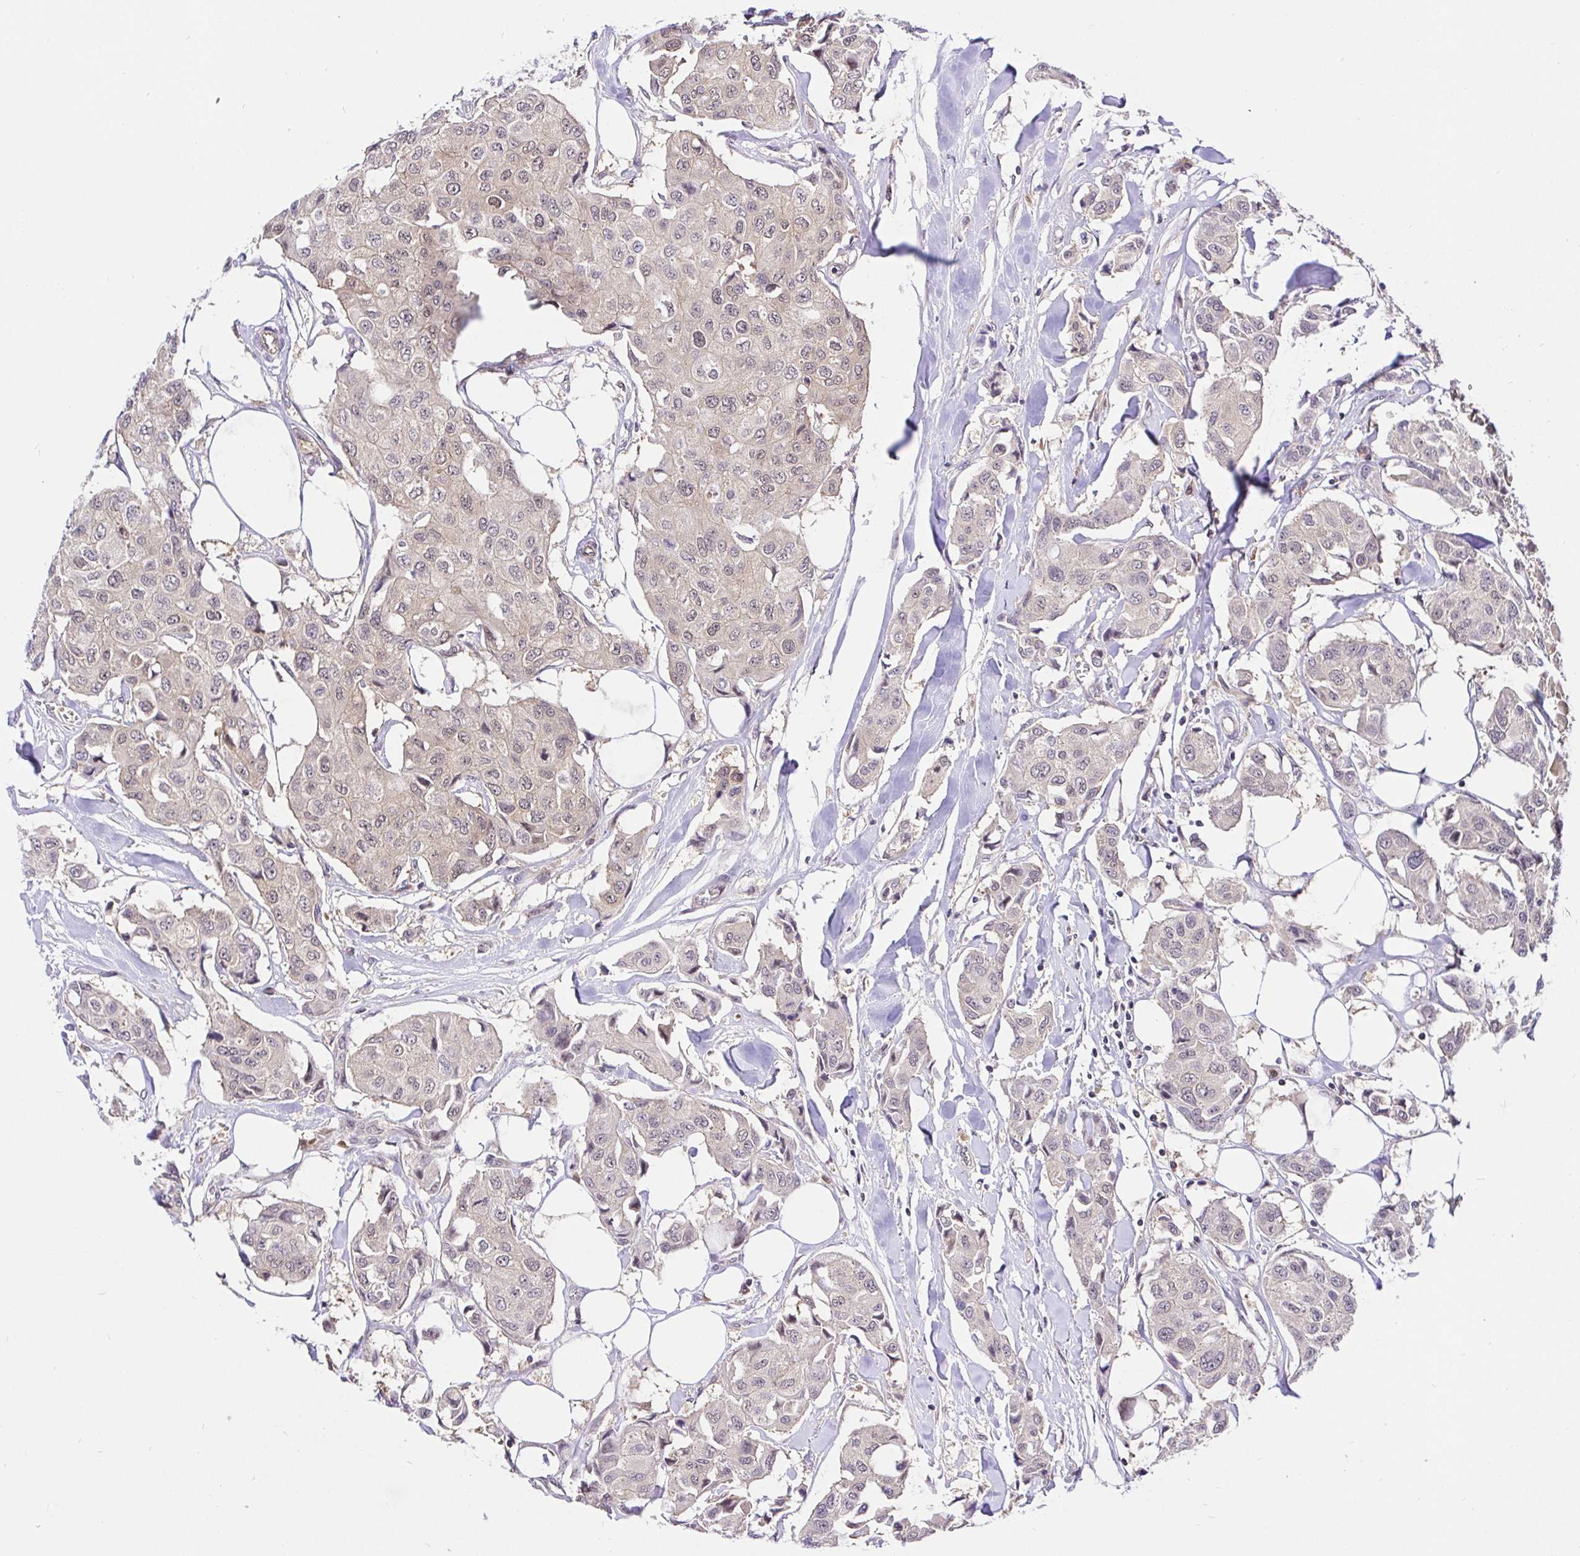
{"staining": {"intensity": "weak", "quantity": "25%-75%", "location": "cytoplasmic/membranous,nuclear"}, "tissue": "breast cancer", "cell_type": "Tumor cells", "image_type": "cancer", "snomed": [{"axis": "morphology", "description": "Duct carcinoma"}, {"axis": "topography", "description": "Breast"}, {"axis": "topography", "description": "Lymph node"}], "caption": "Tumor cells reveal low levels of weak cytoplasmic/membranous and nuclear positivity in about 25%-75% of cells in breast cancer (intraductal carcinoma).", "gene": "UBE2M", "patient": {"sex": "female", "age": 80}}